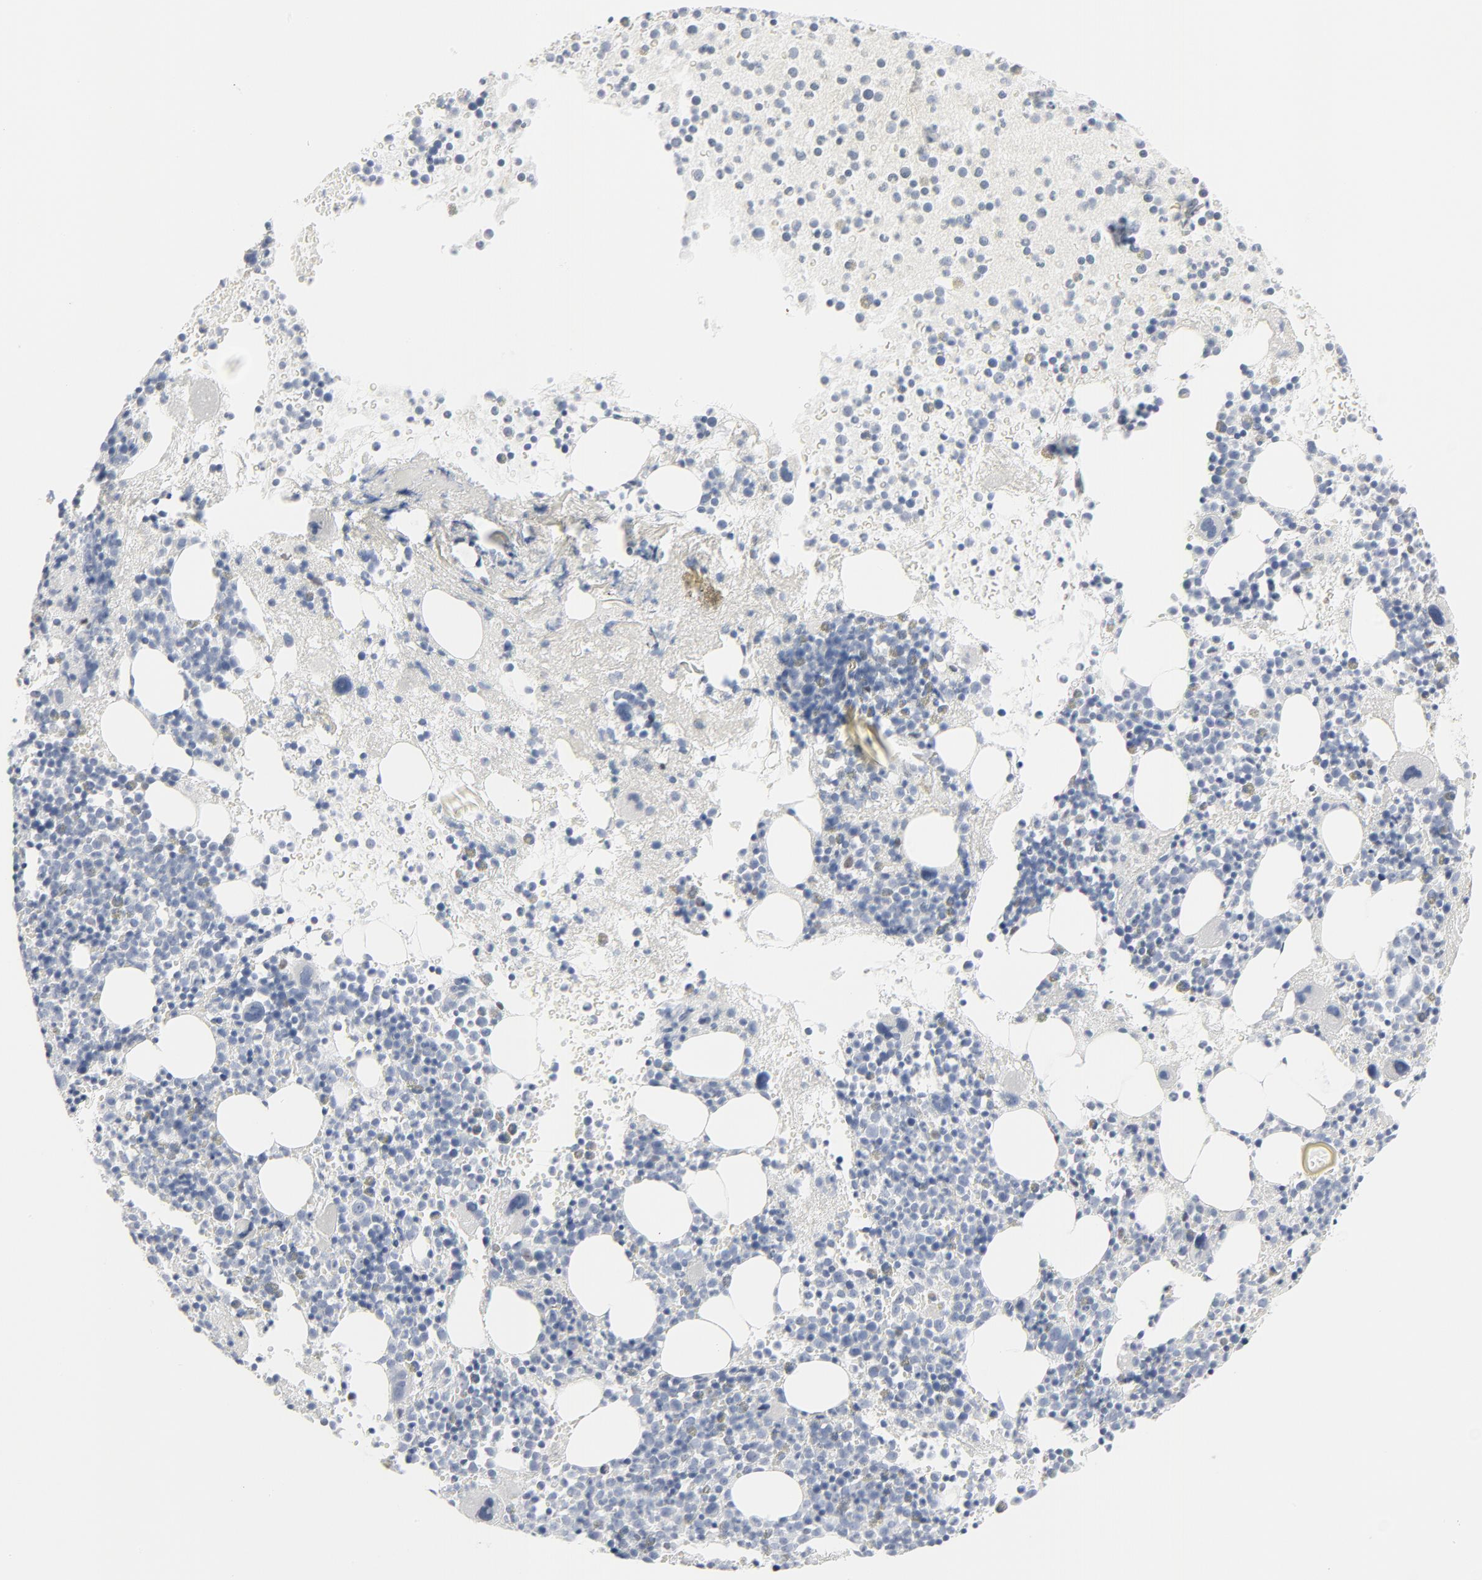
{"staining": {"intensity": "weak", "quantity": "<25%", "location": "cytoplasmic/membranous"}, "tissue": "bone marrow", "cell_type": "Hematopoietic cells", "image_type": "normal", "snomed": [{"axis": "morphology", "description": "Normal tissue, NOS"}, {"axis": "topography", "description": "Bone marrow"}], "caption": "Immunohistochemistry photomicrograph of benign bone marrow: human bone marrow stained with DAB (3,3'-diaminobenzidine) reveals no significant protein expression in hematopoietic cells.", "gene": "MITF", "patient": {"sex": "male", "age": 76}}